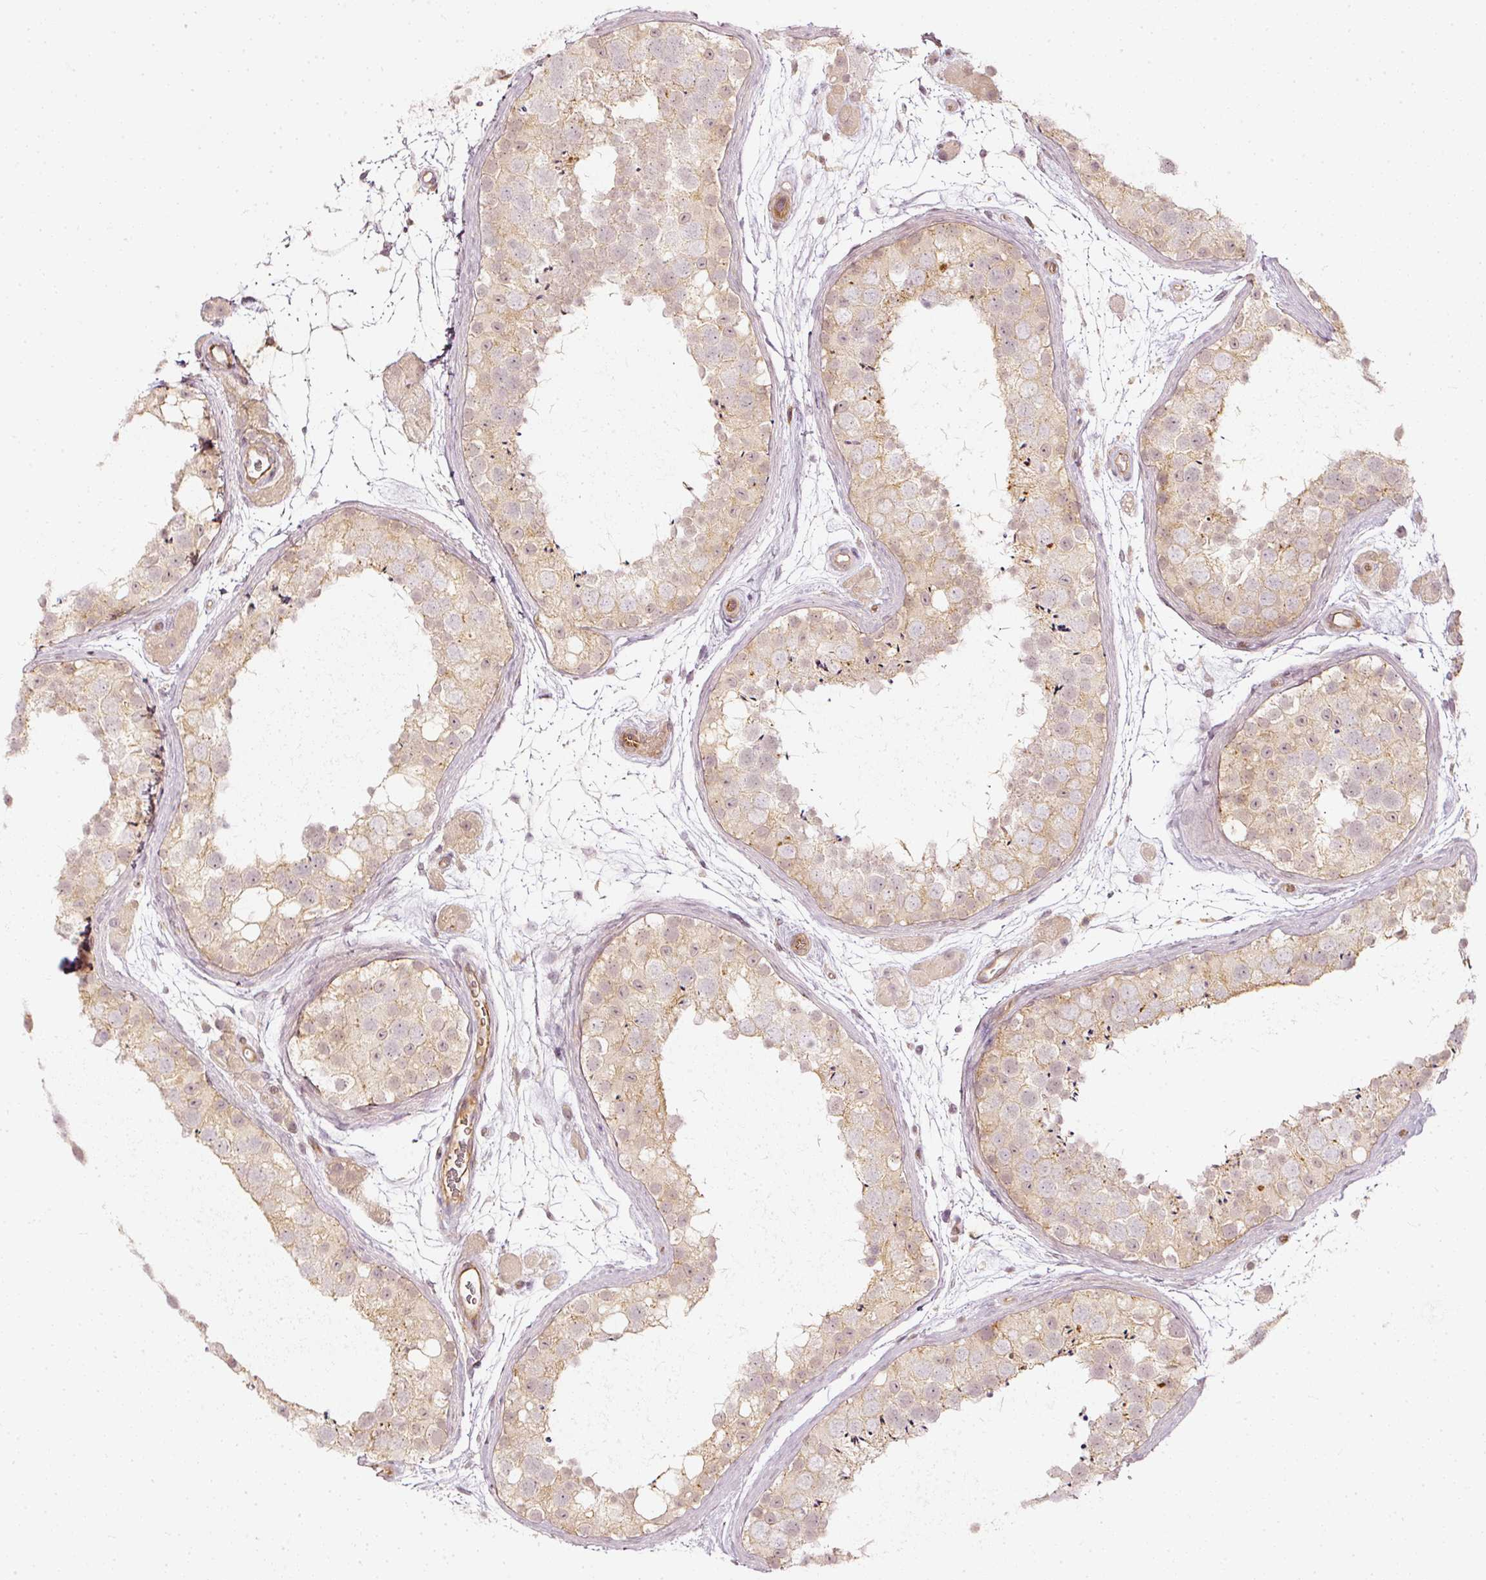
{"staining": {"intensity": "weak", "quantity": "<25%", "location": "cytoplasmic/membranous"}, "tissue": "testis", "cell_type": "Cells in seminiferous ducts", "image_type": "normal", "snomed": [{"axis": "morphology", "description": "Normal tissue, NOS"}, {"axis": "topography", "description": "Testis"}], "caption": "Unremarkable testis was stained to show a protein in brown. There is no significant expression in cells in seminiferous ducts.", "gene": "DRD2", "patient": {"sex": "male", "age": 41}}